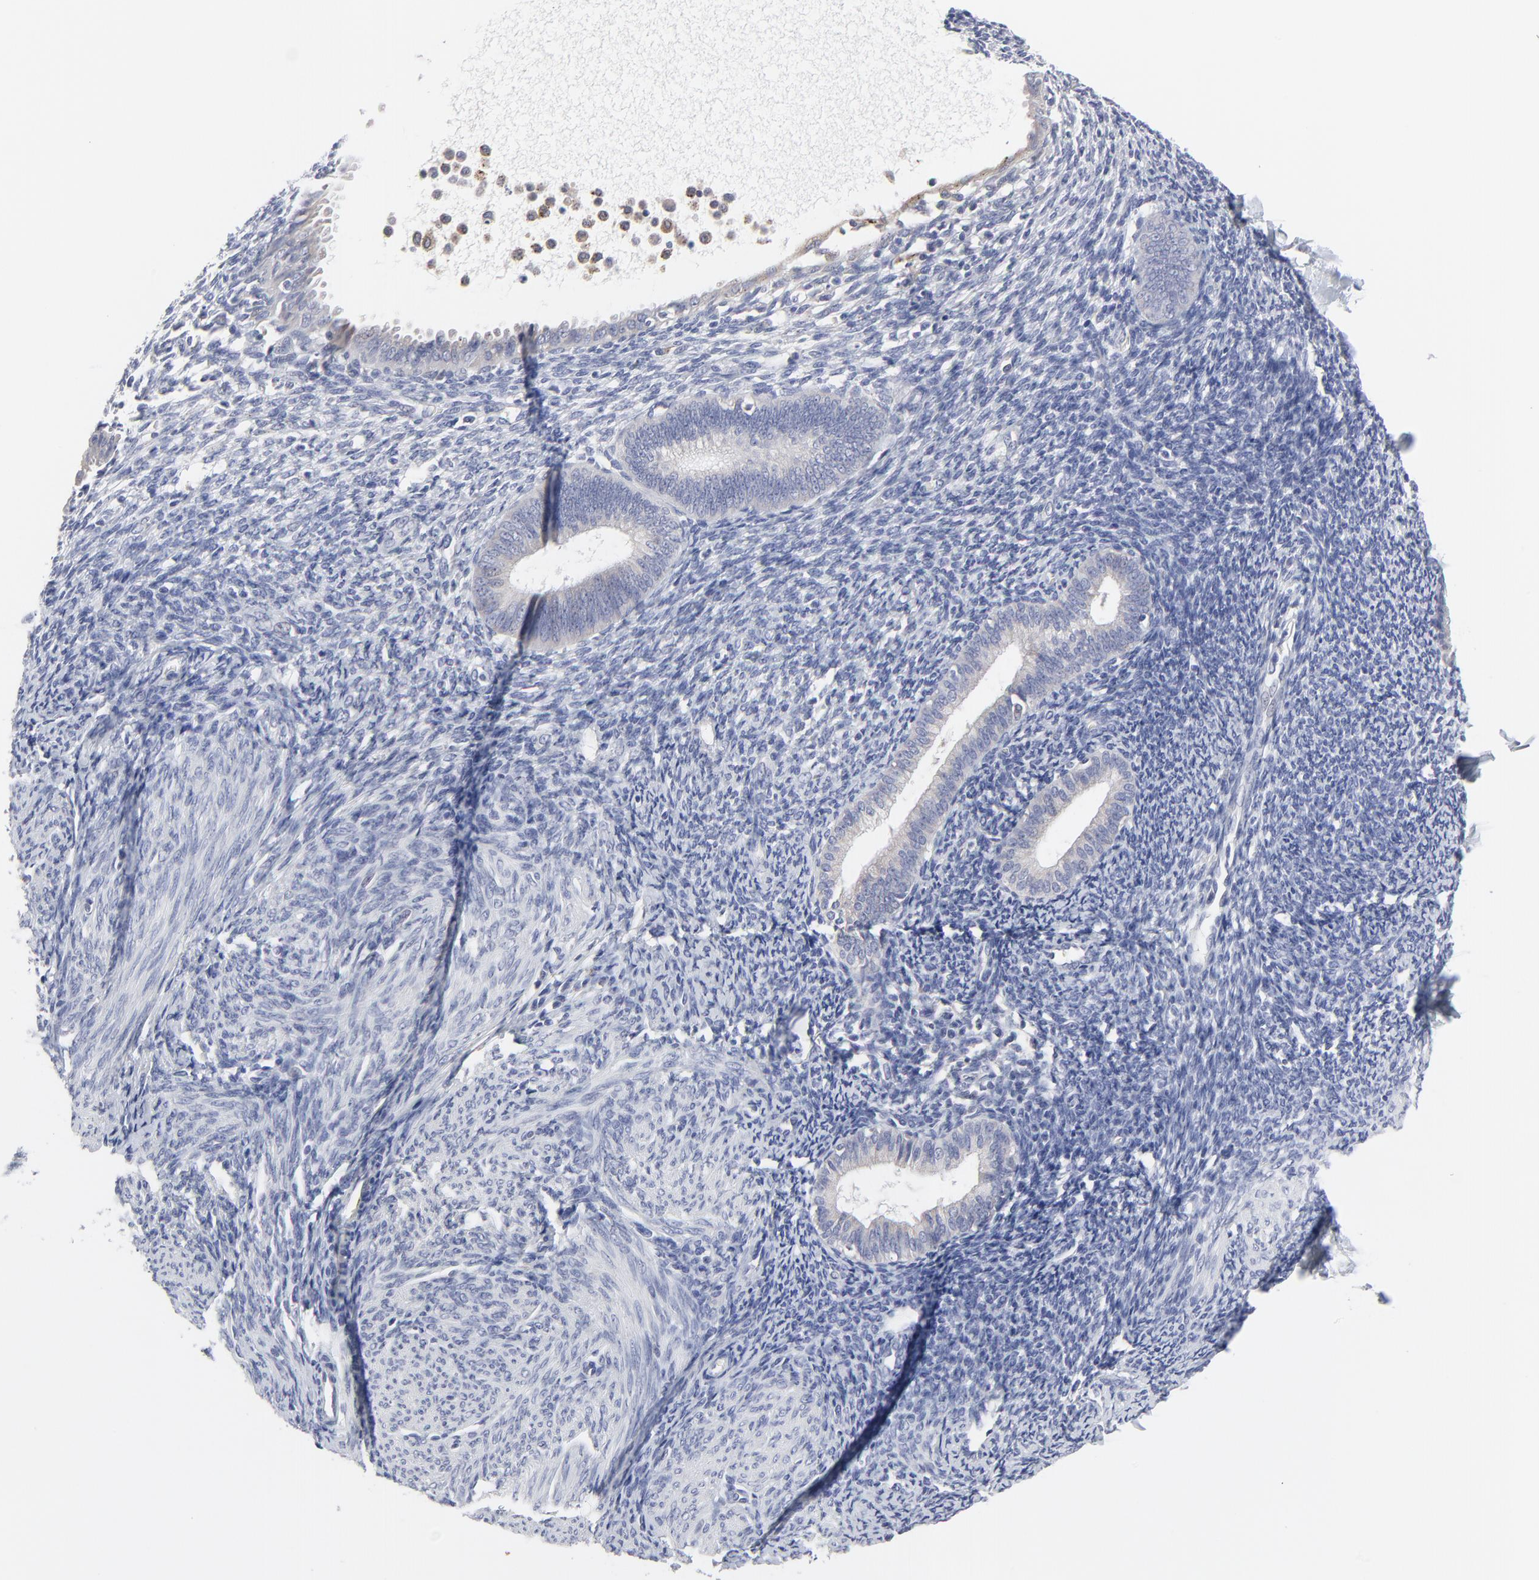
{"staining": {"intensity": "negative", "quantity": "none", "location": "none"}, "tissue": "endometrium", "cell_type": "Cells in endometrial stroma", "image_type": "normal", "snomed": [{"axis": "morphology", "description": "Normal tissue, NOS"}, {"axis": "topography", "description": "Smooth muscle"}, {"axis": "topography", "description": "Endometrium"}], "caption": "IHC micrograph of normal endometrium stained for a protein (brown), which demonstrates no staining in cells in endometrial stroma. (DAB immunohistochemistry (IHC) visualized using brightfield microscopy, high magnification).", "gene": "TRIM22", "patient": {"sex": "female", "age": 57}}